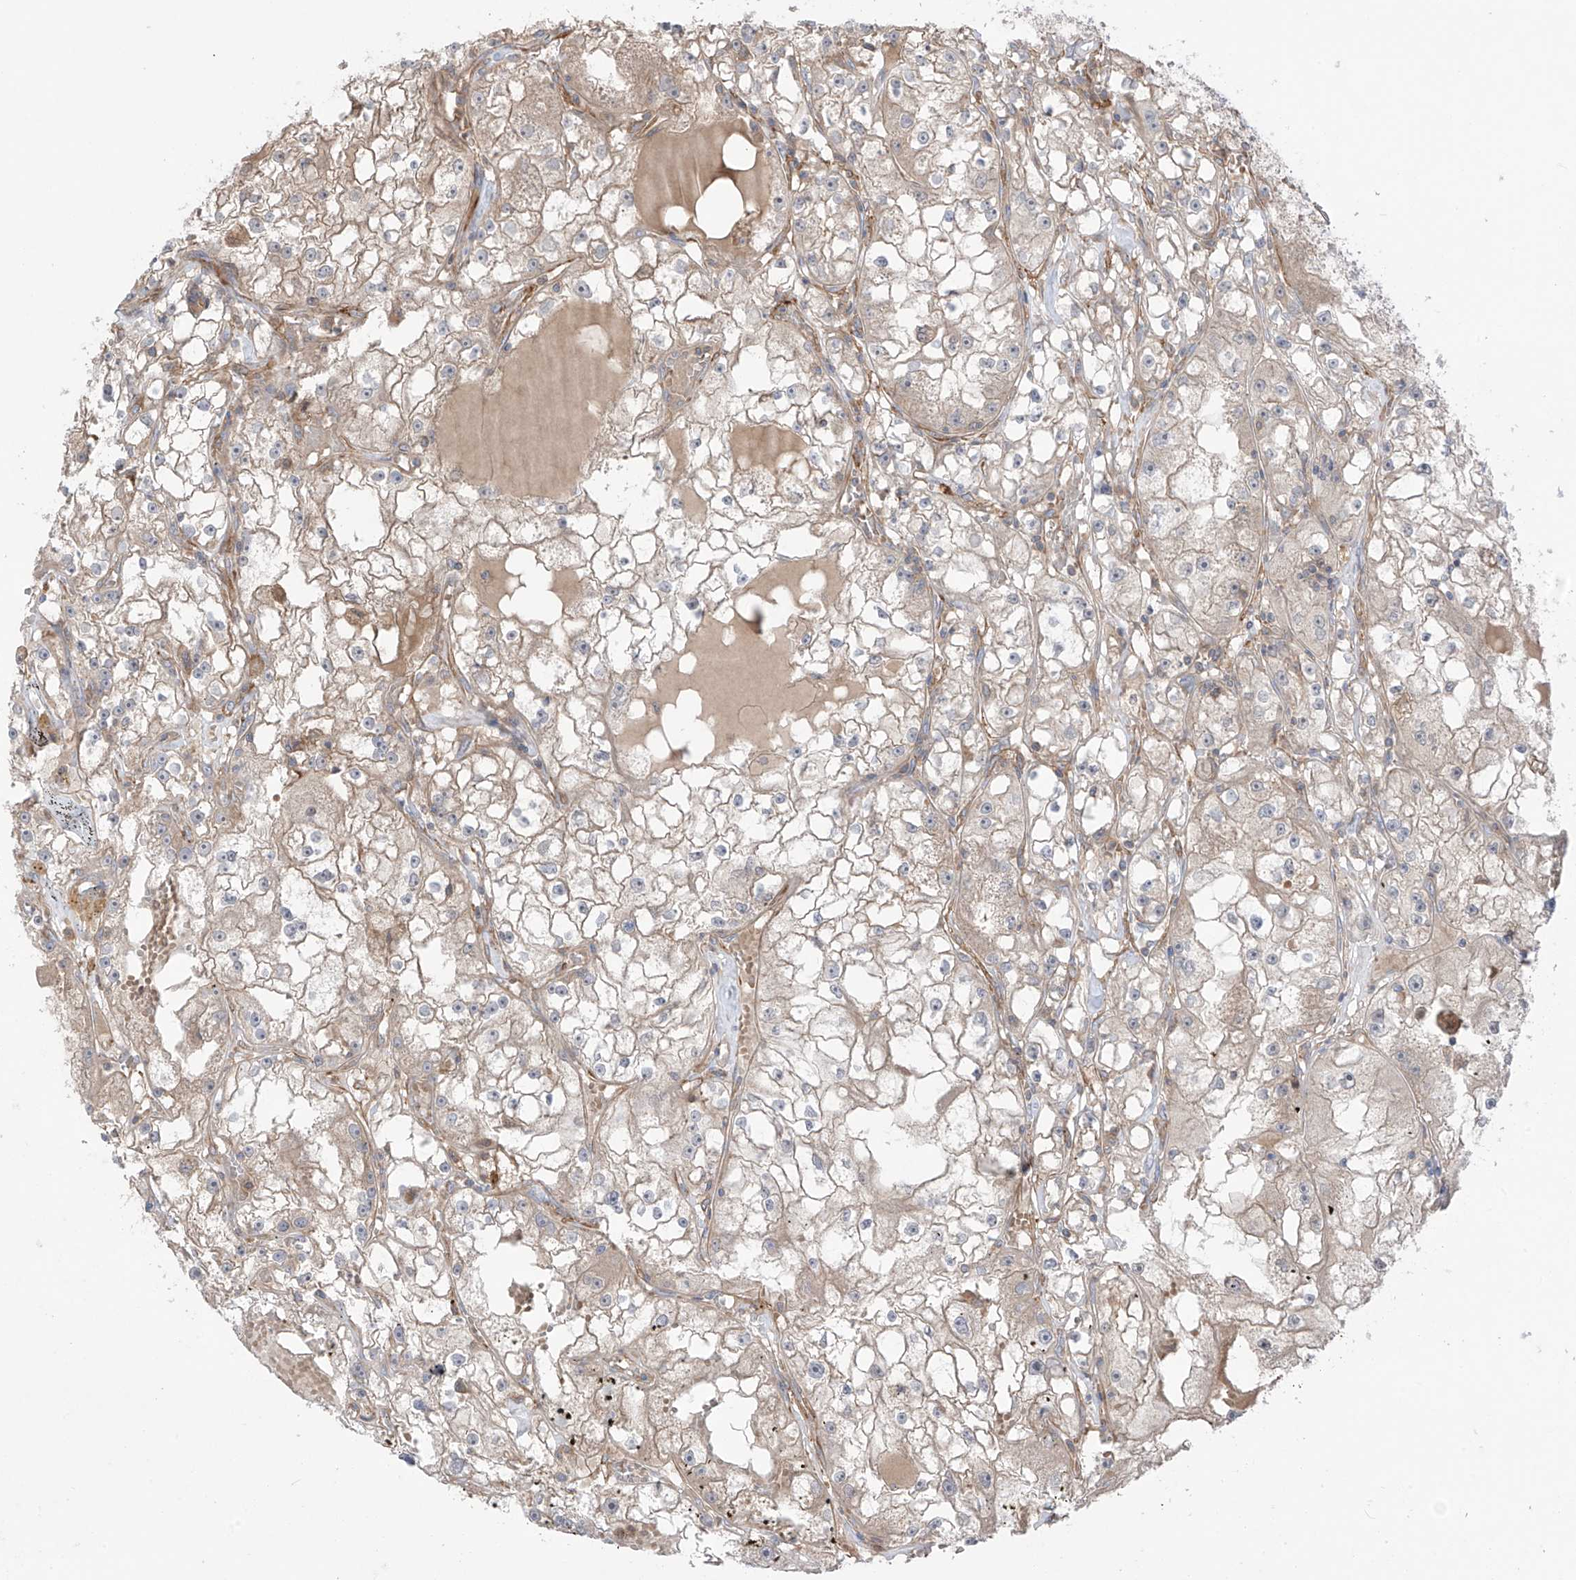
{"staining": {"intensity": "weak", "quantity": "25%-75%", "location": "cytoplasmic/membranous"}, "tissue": "renal cancer", "cell_type": "Tumor cells", "image_type": "cancer", "snomed": [{"axis": "morphology", "description": "Adenocarcinoma, NOS"}, {"axis": "topography", "description": "Kidney"}], "caption": "The micrograph shows staining of renal cancer (adenocarcinoma), revealing weak cytoplasmic/membranous protein expression (brown color) within tumor cells. The staining was performed using DAB (3,3'-diaminobenzidine) to visualize the protein expression in brown, while the nuclei were stained in blue with hematoxylin (Magnification: 20x).", "gene": "TRMU", "patient": {"sex": "male", "age": 56}}